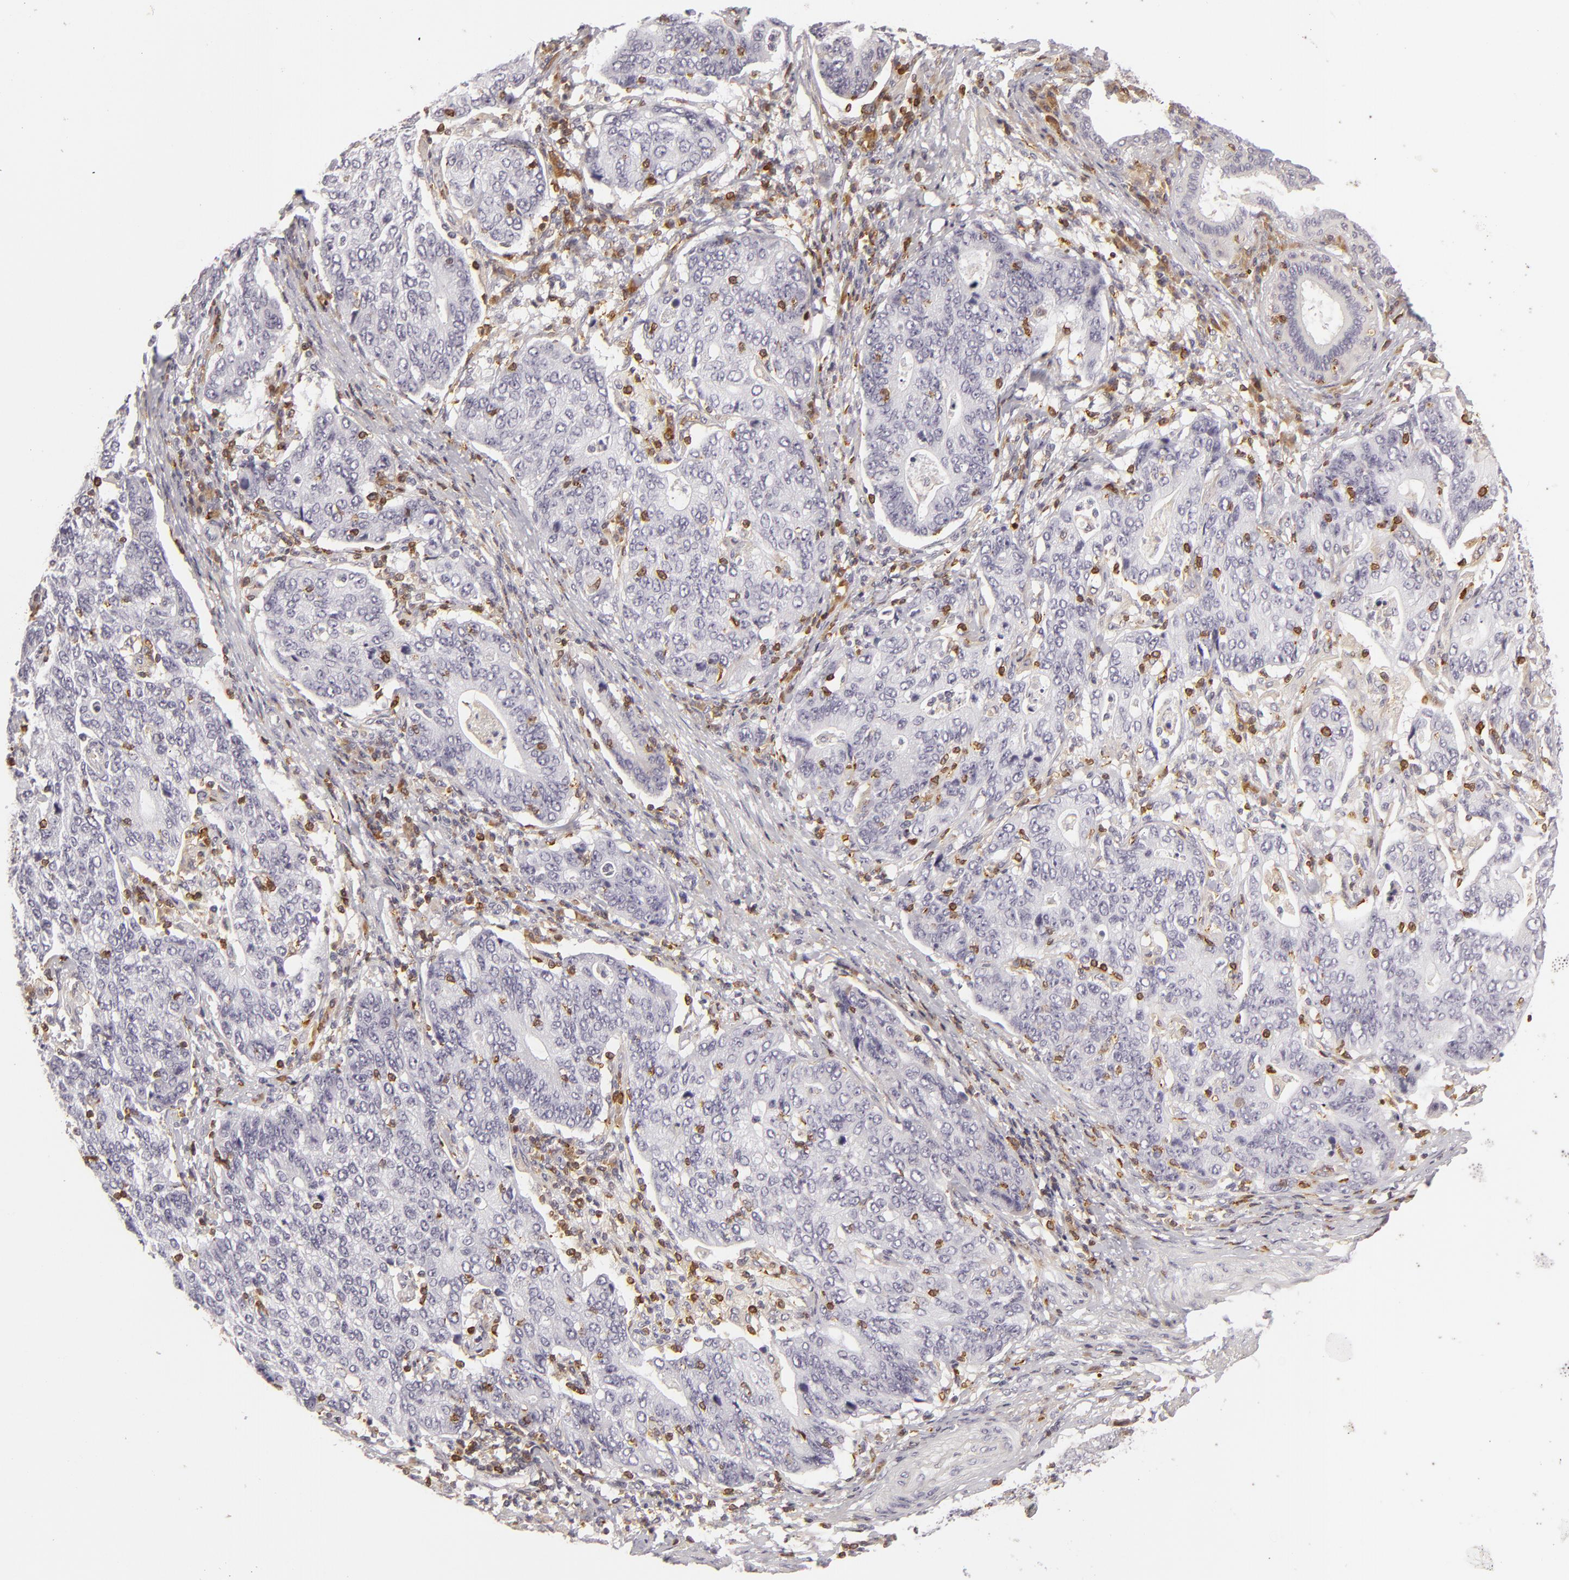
{"staining": {"intensity": "negative", "quantity": "none", "location": "none"}, "tissue": "stomach cancer", "cell_type": "Tumor cells", "image_type": "cancer", "snomed": [{"axis": "morphology", "description": "Adenocarcinoma, NOS"}, {"axis": "topography", "description": "Esophagus"}, {"axis": "topography", "description": "Stomach"}], "caption": "Immunohistochemical staining of human stomach adenocarcinoma demonstrates no significant expression in tumor cells.", "gene": "APOBEC3G", "patient": {"sex": "male", "age": 74}}